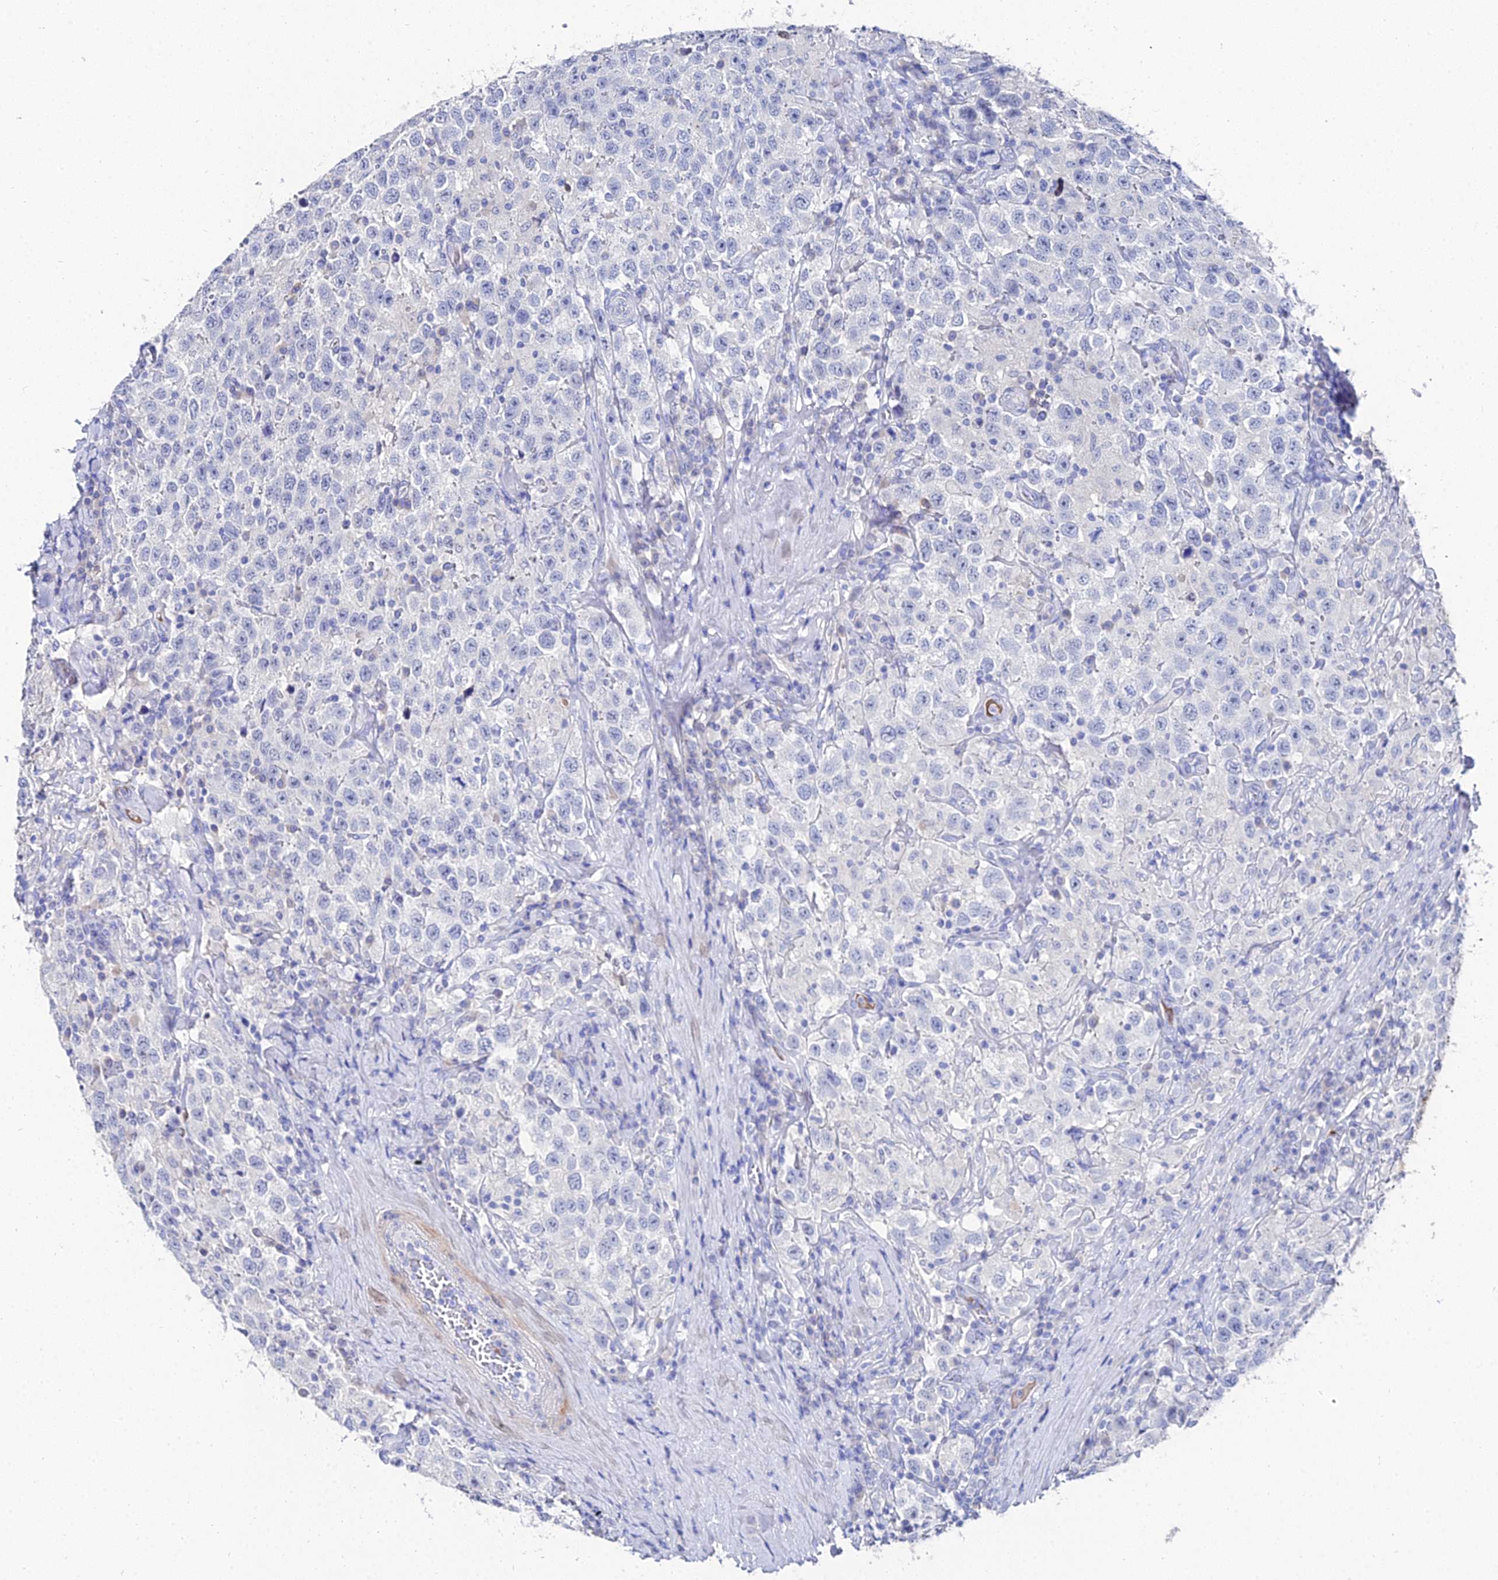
{"staining": {"intensity": "negative", "quantity": "none", "location": "none"}, "tissue": "testis cancer", "cell_type": "Tumor cells", "image_type": "cancer", "snomed": [{"axis": "morphology", "description": "Seminoma, NOS"}, {"axis": "topography", "description": "Testis"}], "caption": "This micrograph is of testis cancer stained with immunohistochemistry to label a protein in brown with the nuclei are counter-stained blue. There is no positivity in tumor cells.", "gene": "KRT17", "patient": {"sex": "male", "age": 41}}